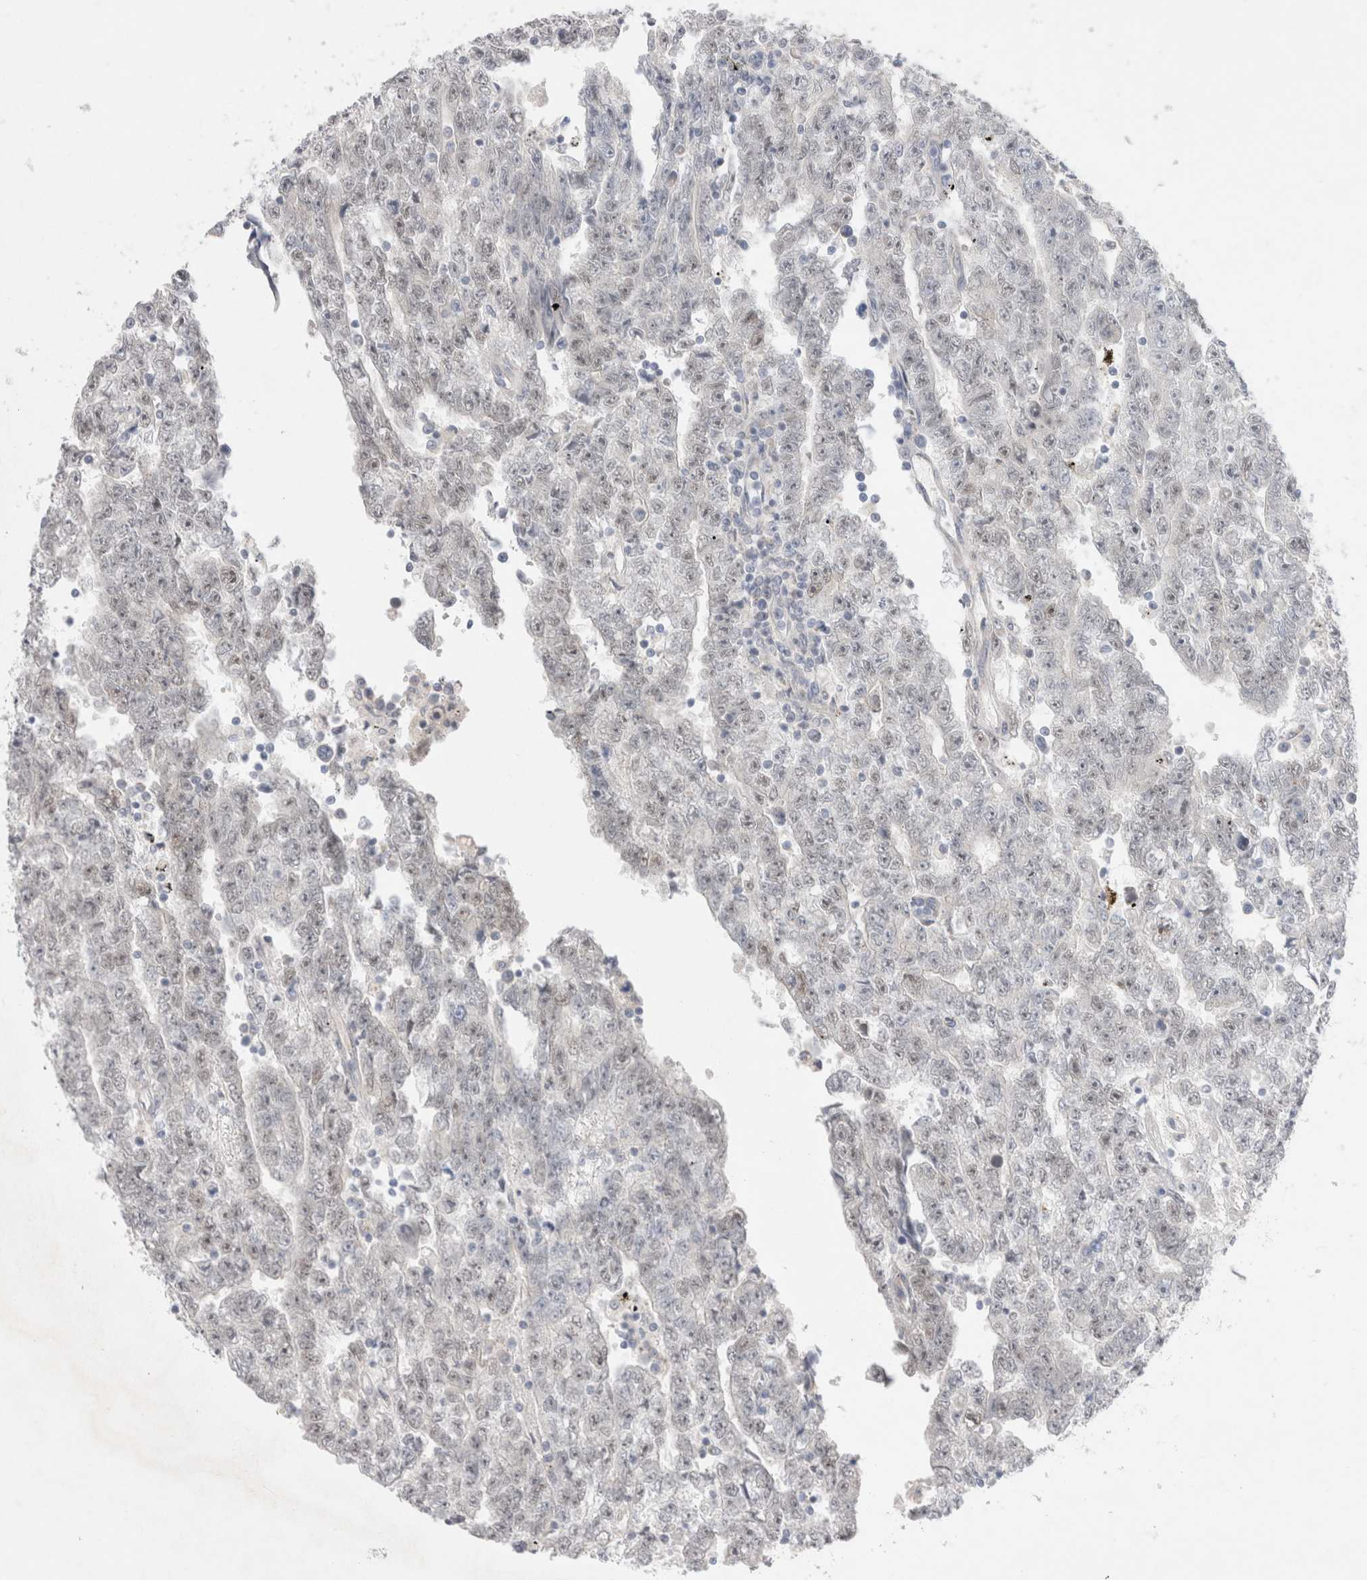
{"staining": {"intensity": "negative", "quantity": "none", "location": "none"}, "tissue": "testis cancer", "cell_type": "Tumor cells", "image_type": "cancer", "snomed": [{"axis": "morphology", "description": "Carcinoma, Embryonal, NOS"}, {"axis": "topography", "description": "Testis"}], "caption": "IHC of human testis cancer (embryonal carcinoma) reveals no positivity in tumor cells. Nuclei are stained in blue.", "gene": "BICD2", "patient": {"sex": "male", "age": 25}}